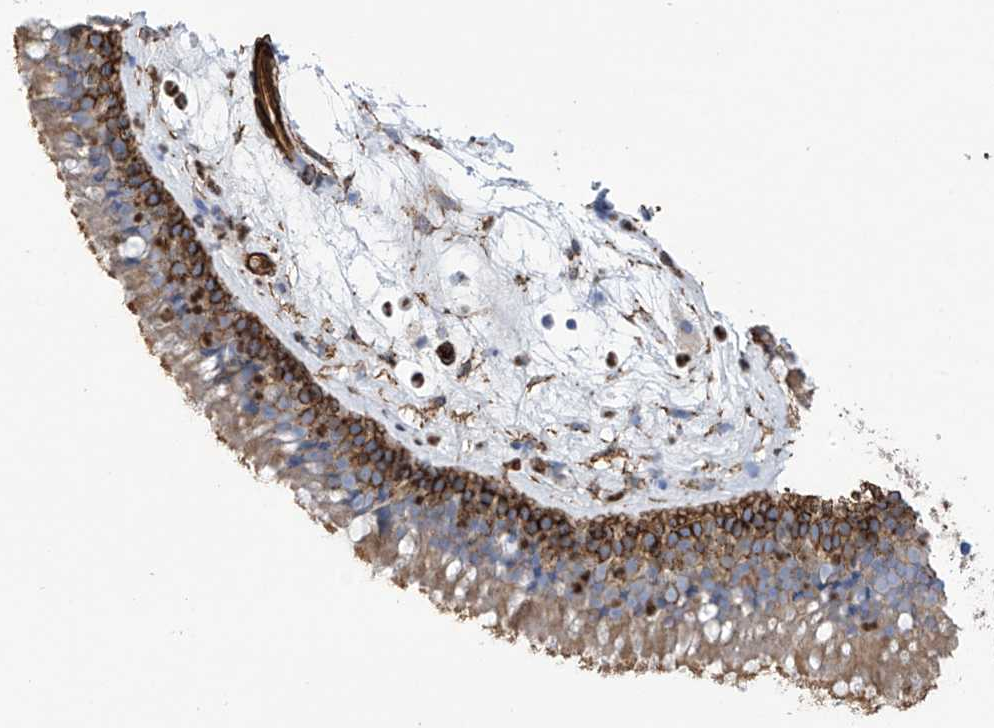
{"staining": {"intensity": "strong", "quantity": "25%-75%", "location": "cytoplasmic/membranous"}, "tissue": "nasopharynx", "cell_type": "Respiratory epithelial cells", "image_type": "normal", "snomed": [{"axis": "morphology", "description": "Normal tissue, NOS"}, {"axis": "topography", "description": "Nasopharynx"}], "caption": "The histopathology image shows a brown stain indicating the presence of a protein in the cytoplasmic/membranous of respiratory epithelial cells in nasopharynx.", "gene": "UBTD1", "patient": {"sex": "male", "age": 64}}